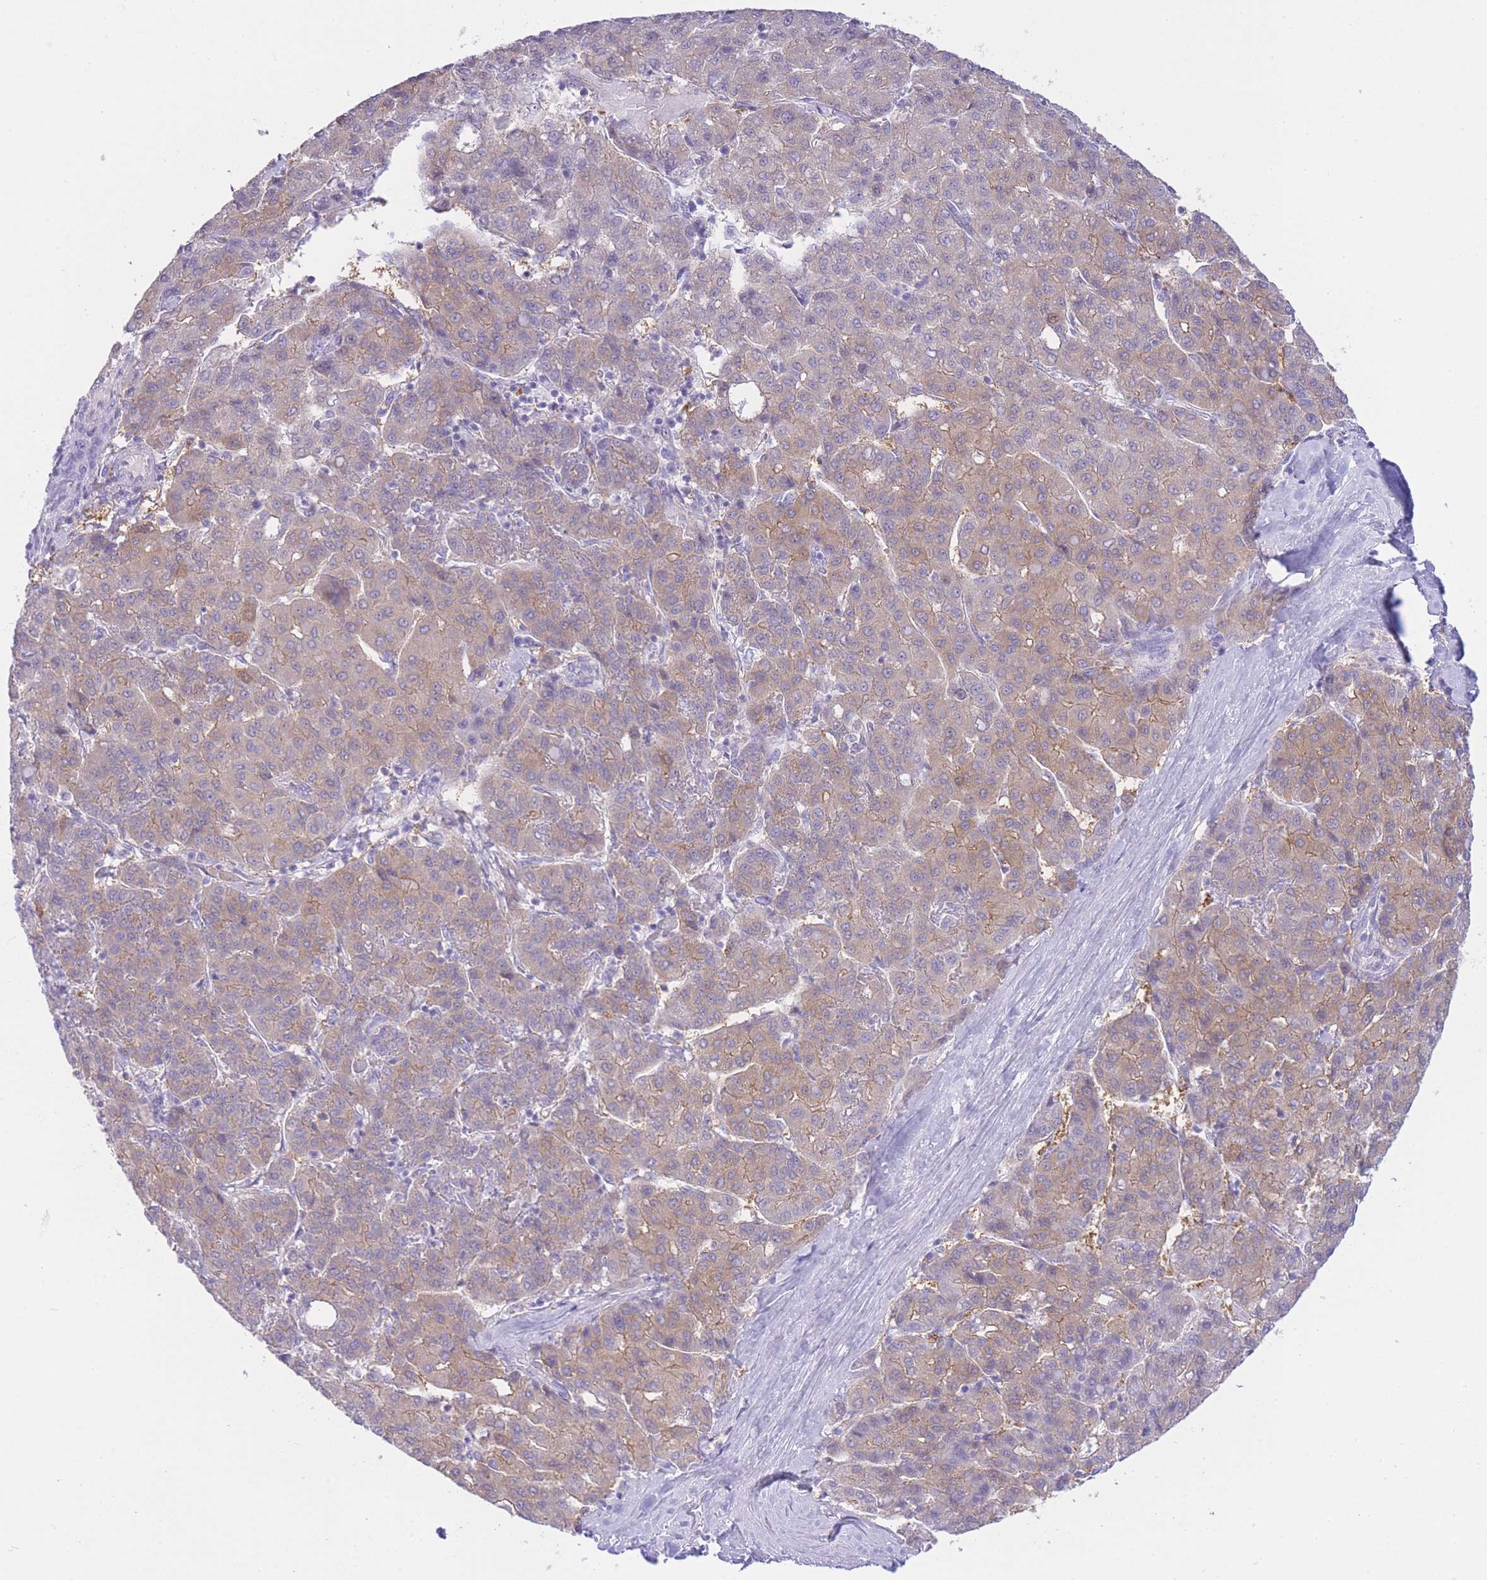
{"staining": {"intensity": "weak", "quantity": "25%-75%", "location": "cytoplasmic/membranous"}, "tissue": "liver cancer", "cell_type": "Tumor cells", "image_type": "cancer", "snomed": [{"axis": "morphology", "description": "Carcinoma, Hepatocellular, NOS"}, {"axis": "topography", "description": "Liver"}], "caption": "Tumor cells show low levels of weak cytoplasmic/membranous expression in about 25%-75% of cells in hepatocellular carcinoma (liver).", "gene": "ZNF212", "patient": {"sex": "male", "age": 65}}